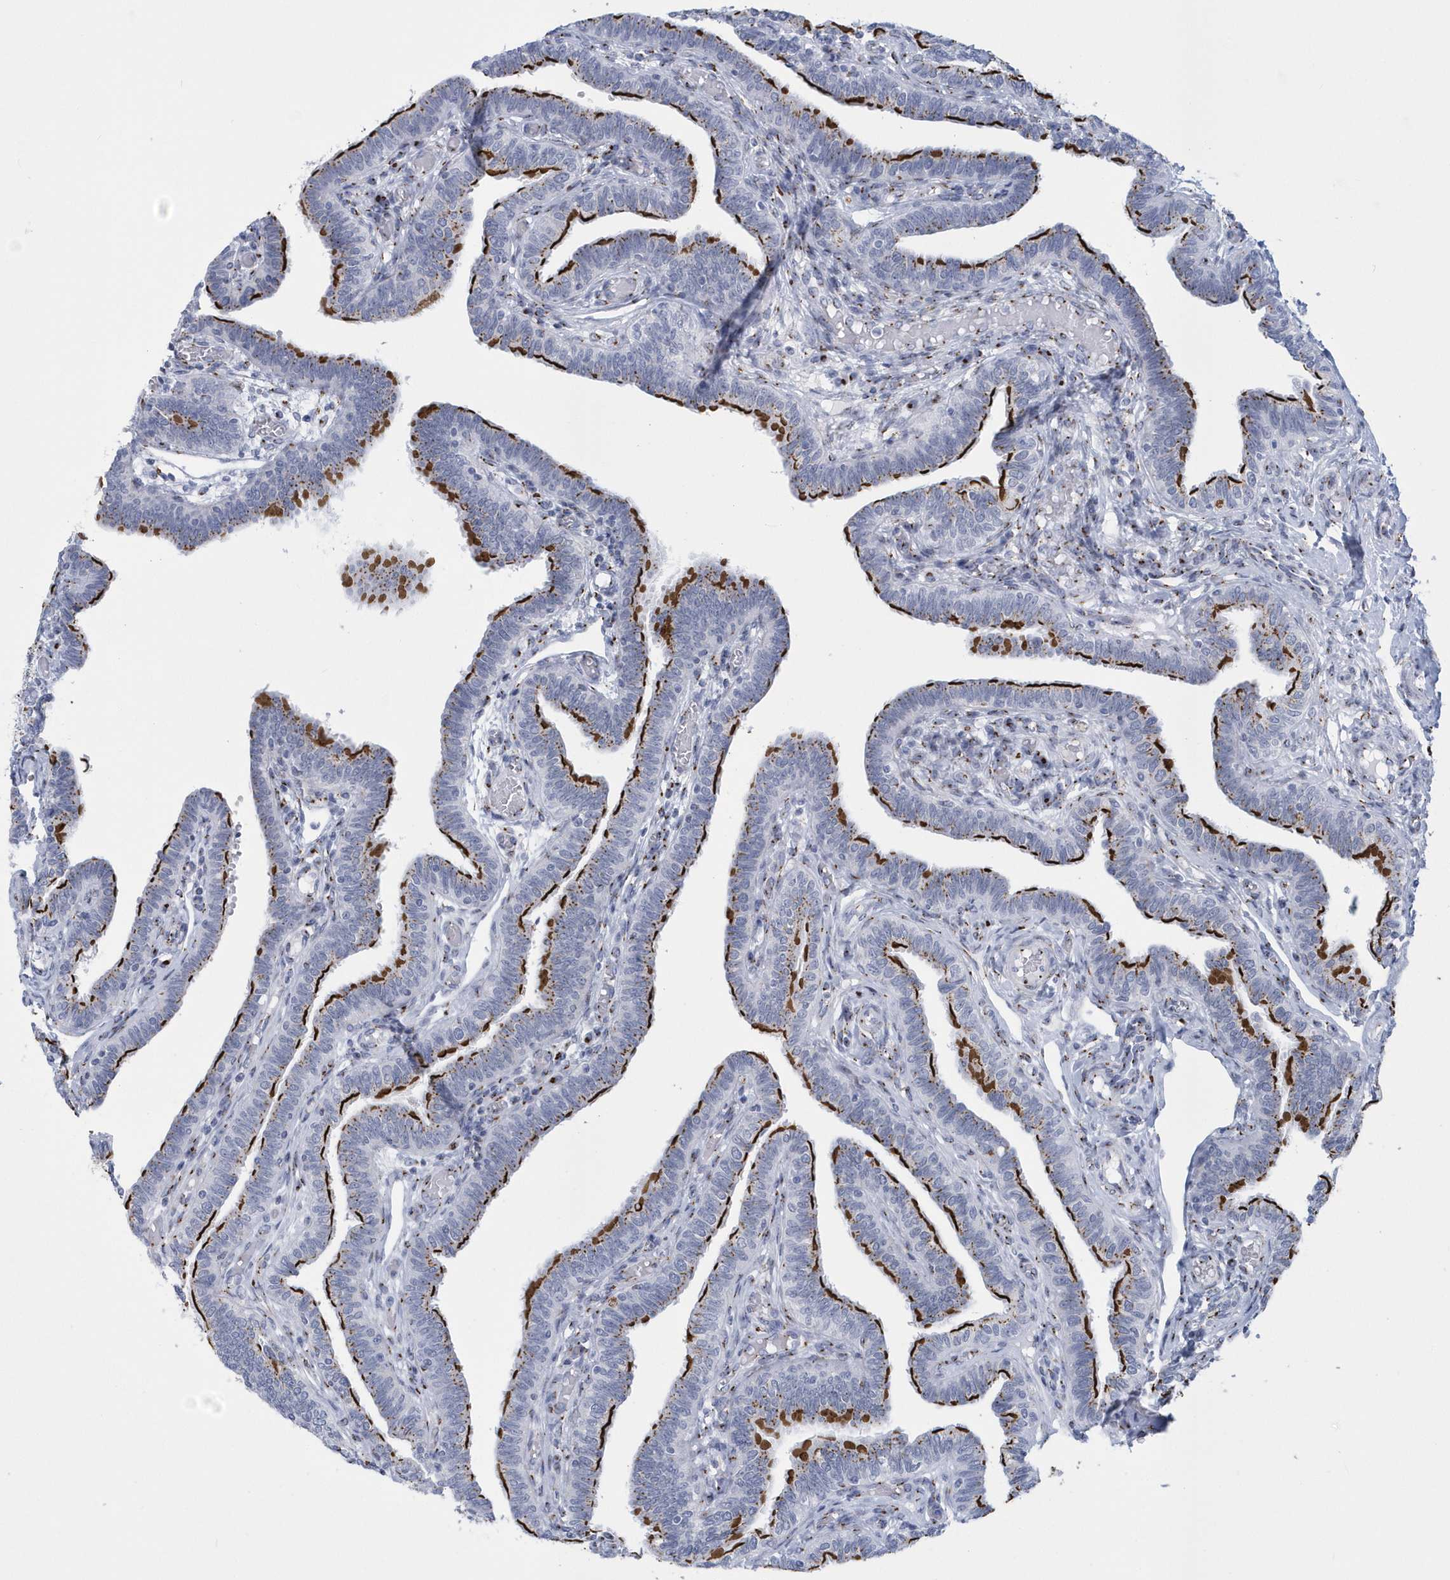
{"staining": {"intensity": "strong", "quantity": ">75%", "location": "cytoplasmic/membranous"}, "tissue": "fallopian tube", "cell_type": "Glandular cells", "image_type": "normal", "snomed": [{"axis": "morphology", "description": "Normal tissue, NOS"}, {"axis": "topography", "description": "Fallopian tube"}], "caption": "This image displays immunohistochemistry (IHC) staining of normal human fallopian tube, with high strong cytoplasmic/membranous expression in about >75% of glandular cells.", "gene": "SLX9", "patient": {"sex": "female", "age": 39}}